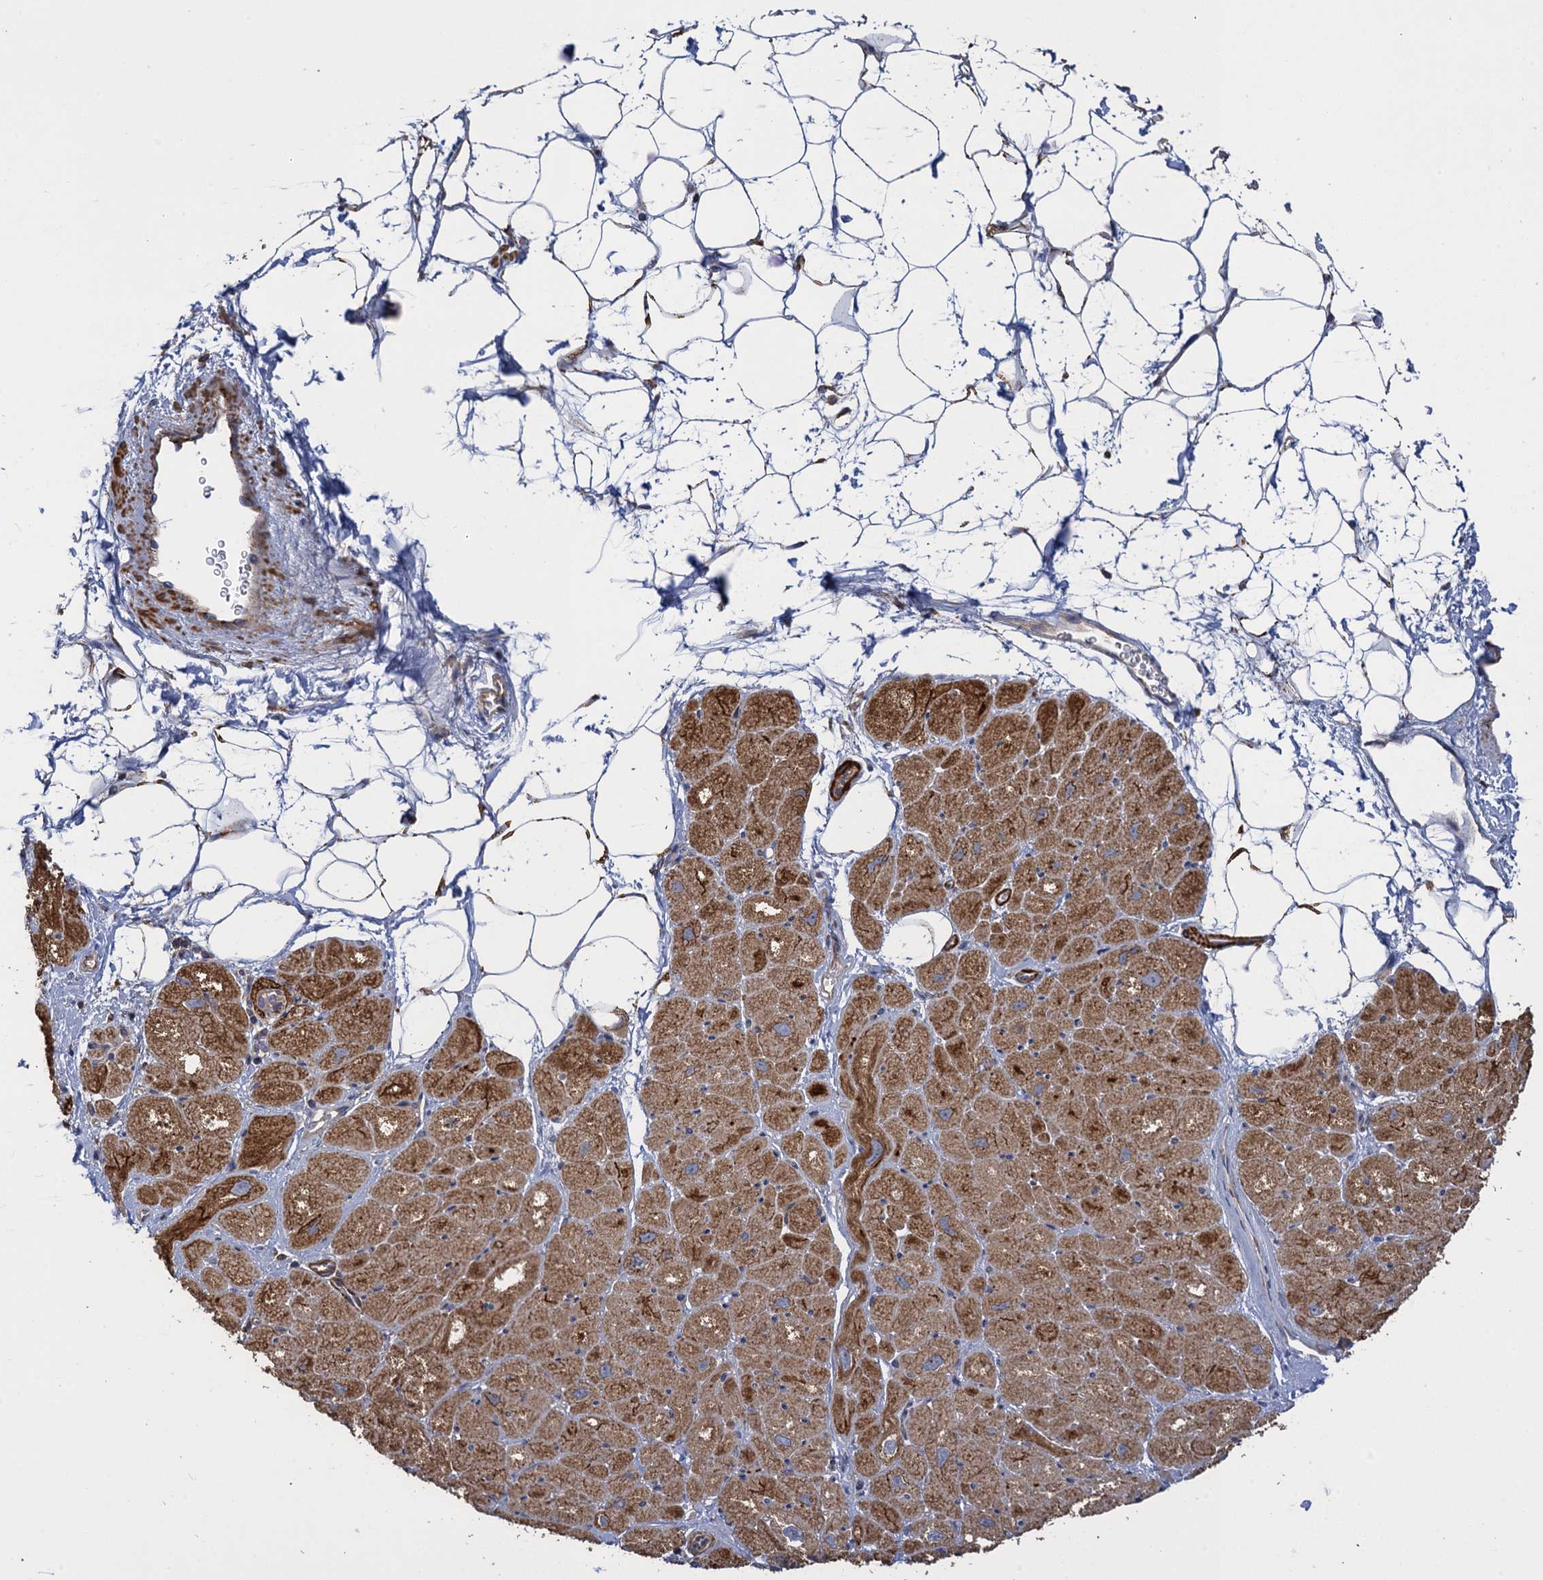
{"staining": {"intensity": "strong", "quantity": ">75%", "location": "cytoplasmic/membranous"}, "tissue": "heart muscle", "cell_type": "Cardiomyocytes", "image_type": "normal", "snomed": [{"axis": "morphology", "description": "Normal tissue, NOS"}, {"axis": "topography", "description": "Heart"}], "caption": "Immunohistochemical staining of unremarkable heart muscle exhibits high levels of strong cytoplasmic/membranous expression in about >75% of cardiomyocytes. (Brightfield microscopy of DAB IHC at high magnification).", "gene": "WDR88", "patient": {"sex": "male", "age": 50}}